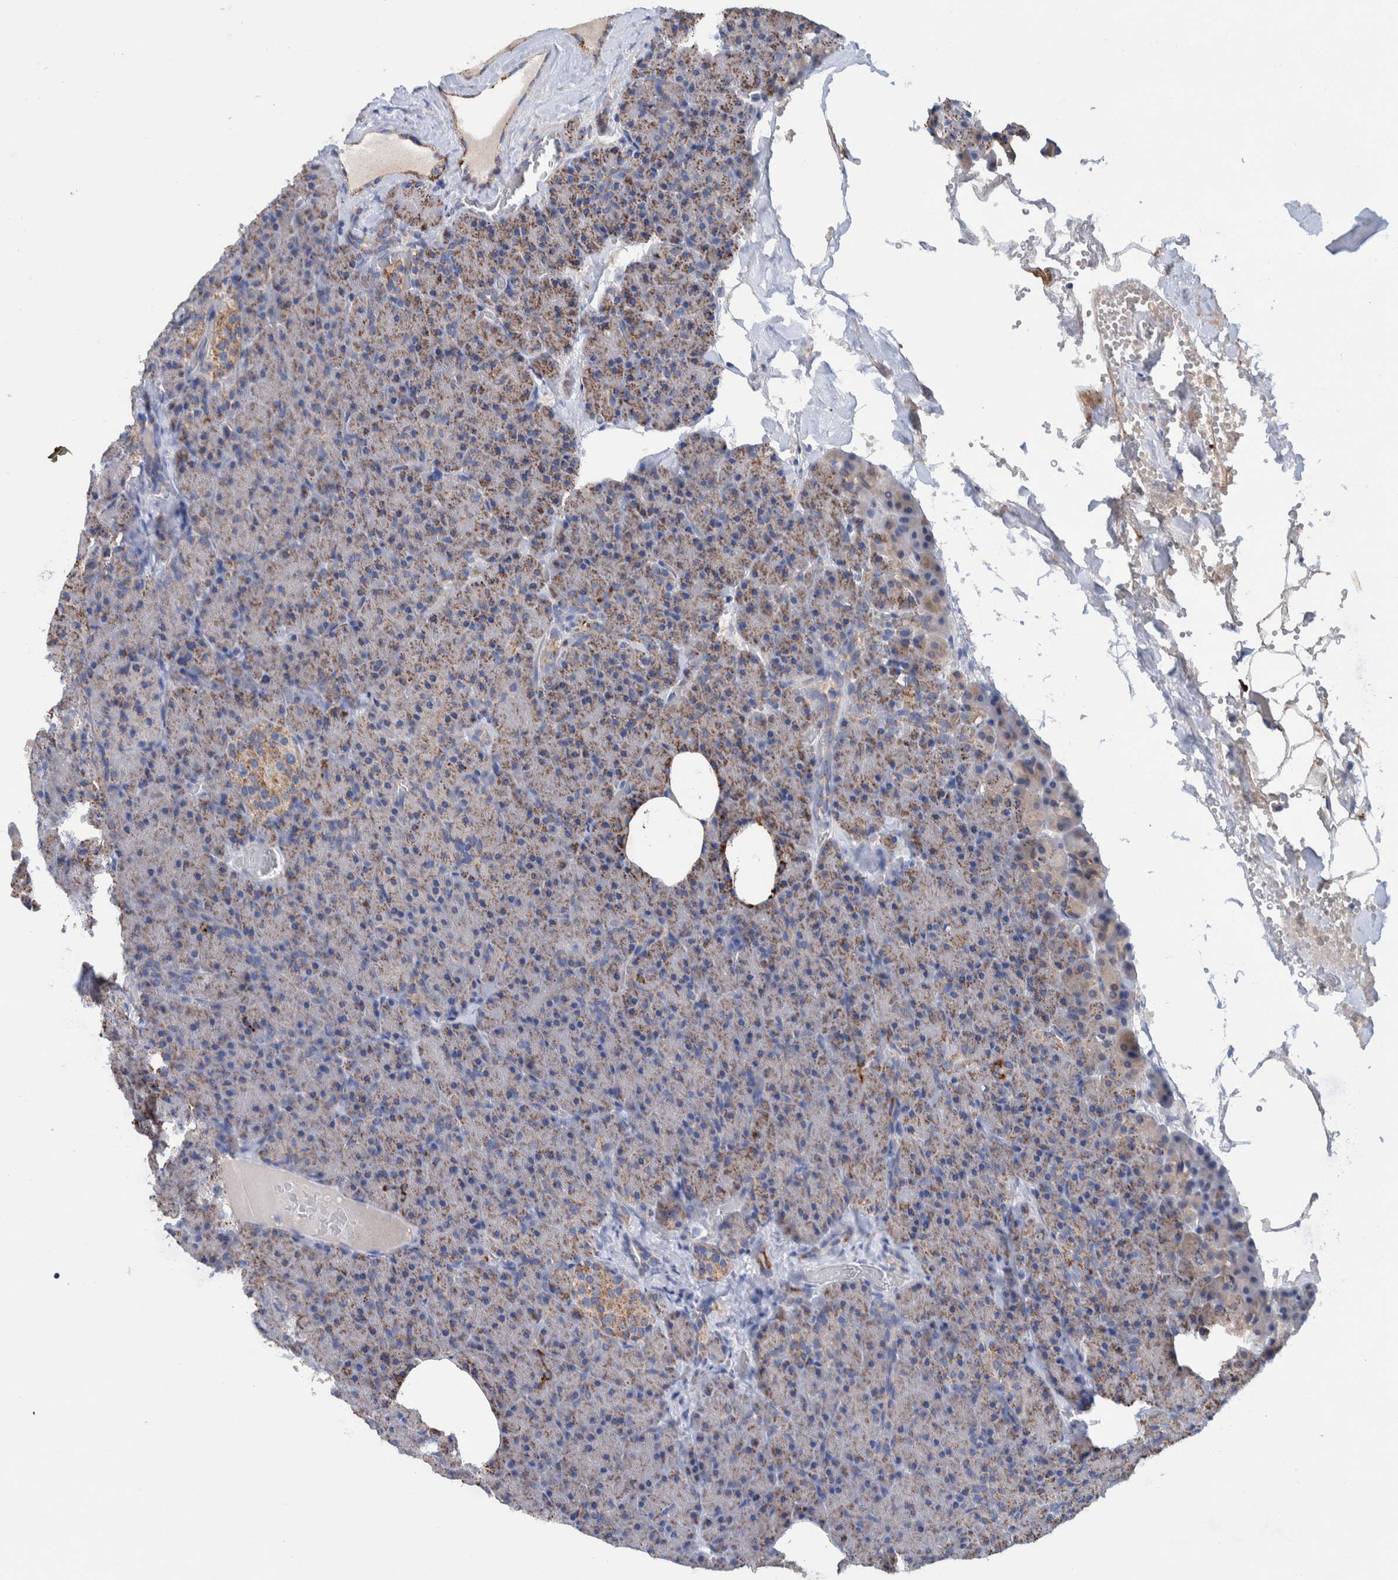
{"staining": {"intensity": "moderate", "quantity": ">75%", "location": "cytoplasmic/membranous"}, "tissue": "pancreas", "cell_type": "Exocrine glandular cells", "image_type": "normal", "snomed": [{"axis": "morphology", "description": "Normal tissue, NOS"}, {"axis": "morphology", "description": "Carcinoid, malignant, NOS"}, {"axis": "topography", "description": "Pancreas"}], "caption": "IHC micrograph of unremarkable pancreas stained for a protein (brown), which shows medium levels of moderate cytoplasmic/membranous expression in approximately >75% of exocrine glandular cells.", "gene": "DECR1", "patient": {"sex": "female", "age": 35}}